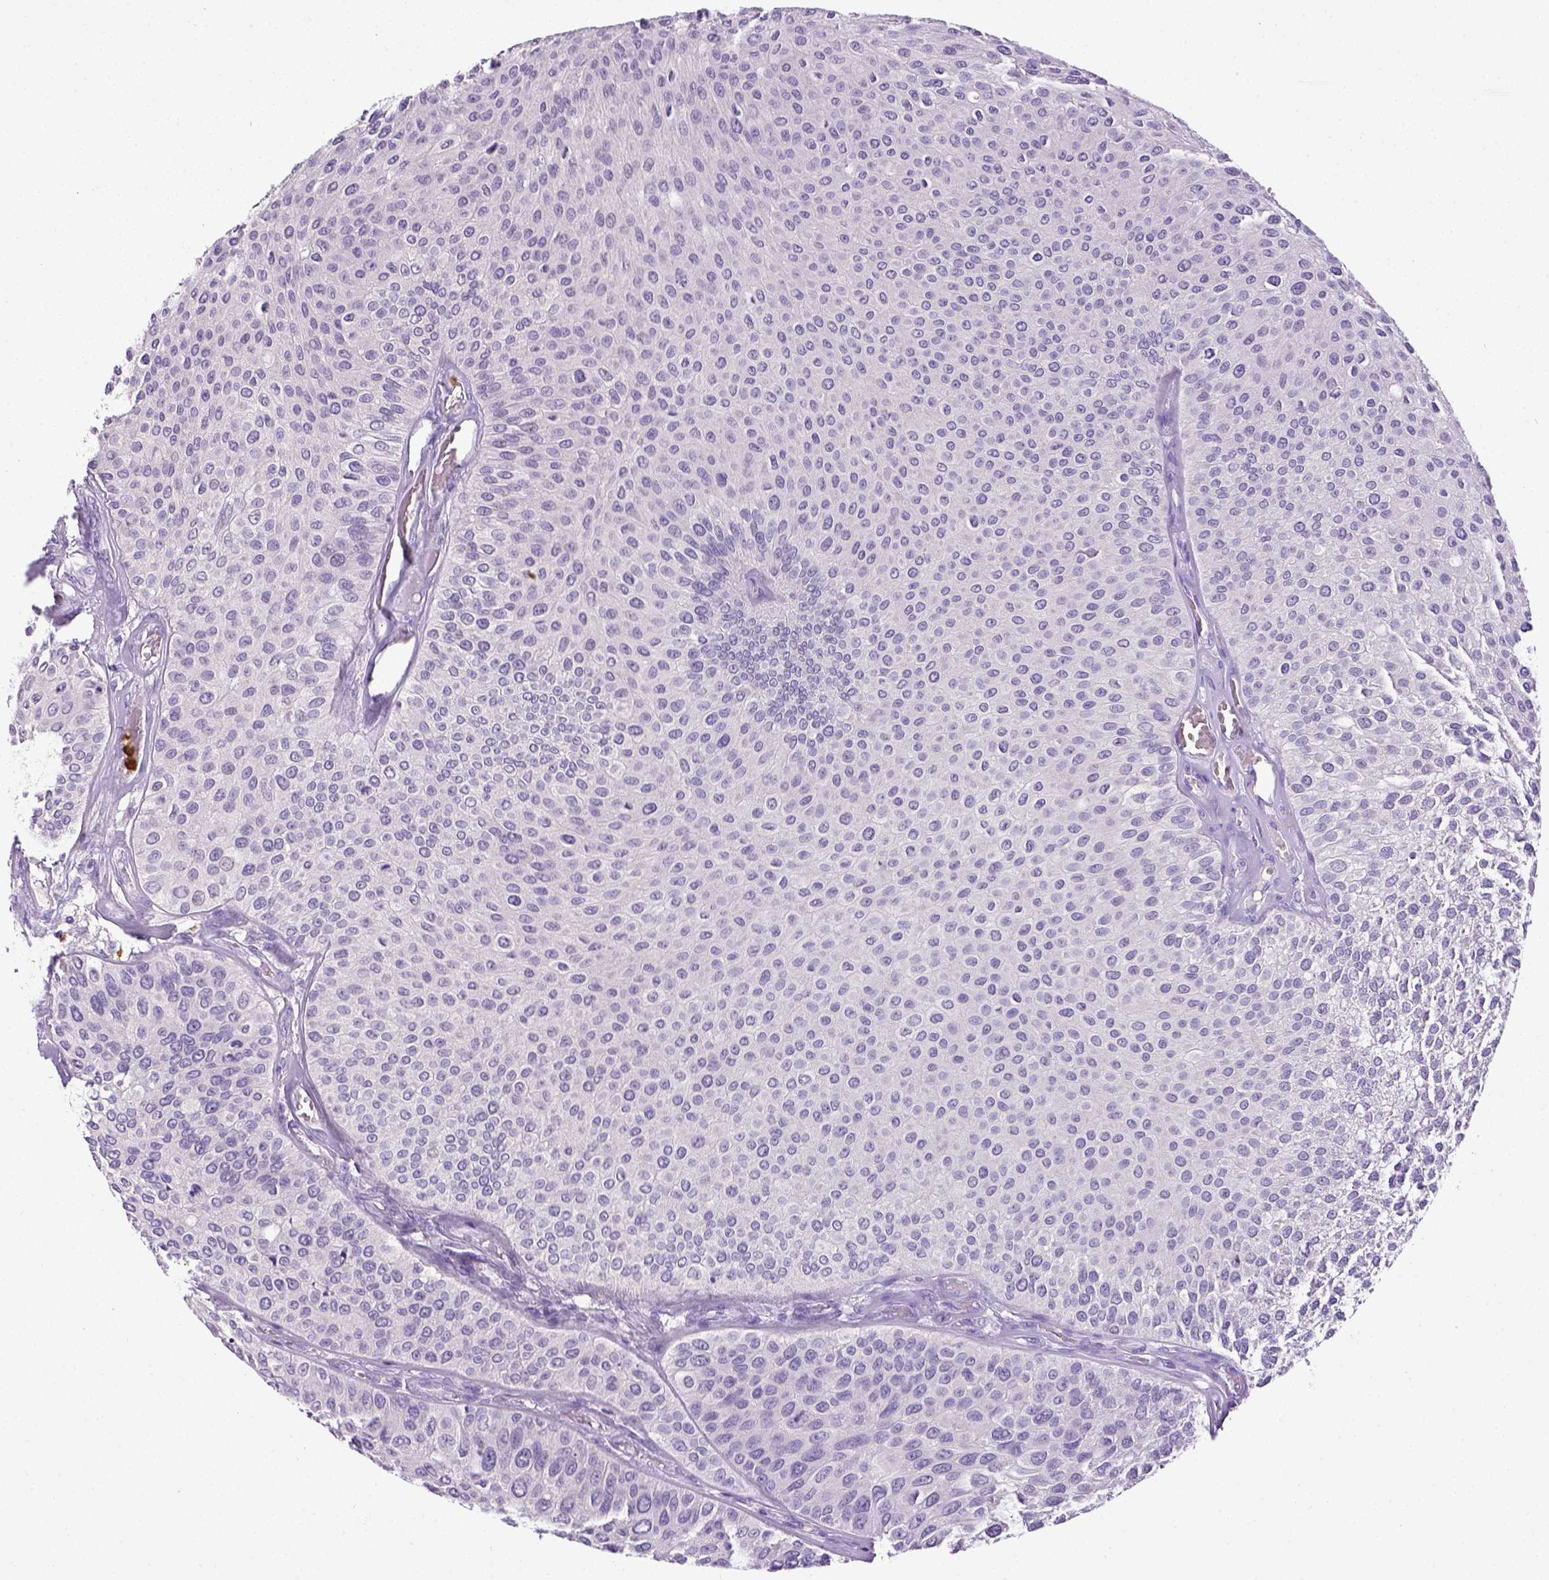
{"staining": {"intensity": "negative", "quantity": "none", "location": "none"}, "tissue": "urothelial cancer", "cell_type": "Tumor cells", "image_type": "cancer", "snomed": [{"axis": "morphology", "description": "Urothelial carcinoma, Low grade"}, {"axis": "topography", "description": "Urinary bladder"}], "caption": "Immunohistochemistry (IHC) micrograph of human urothelial carcinoma (low-grade) stained for a protein (brown), which demonstrates no positivity in tumor cells.", "gene": "ITGAM", "patient": {"sex": "female", "age": 87}}